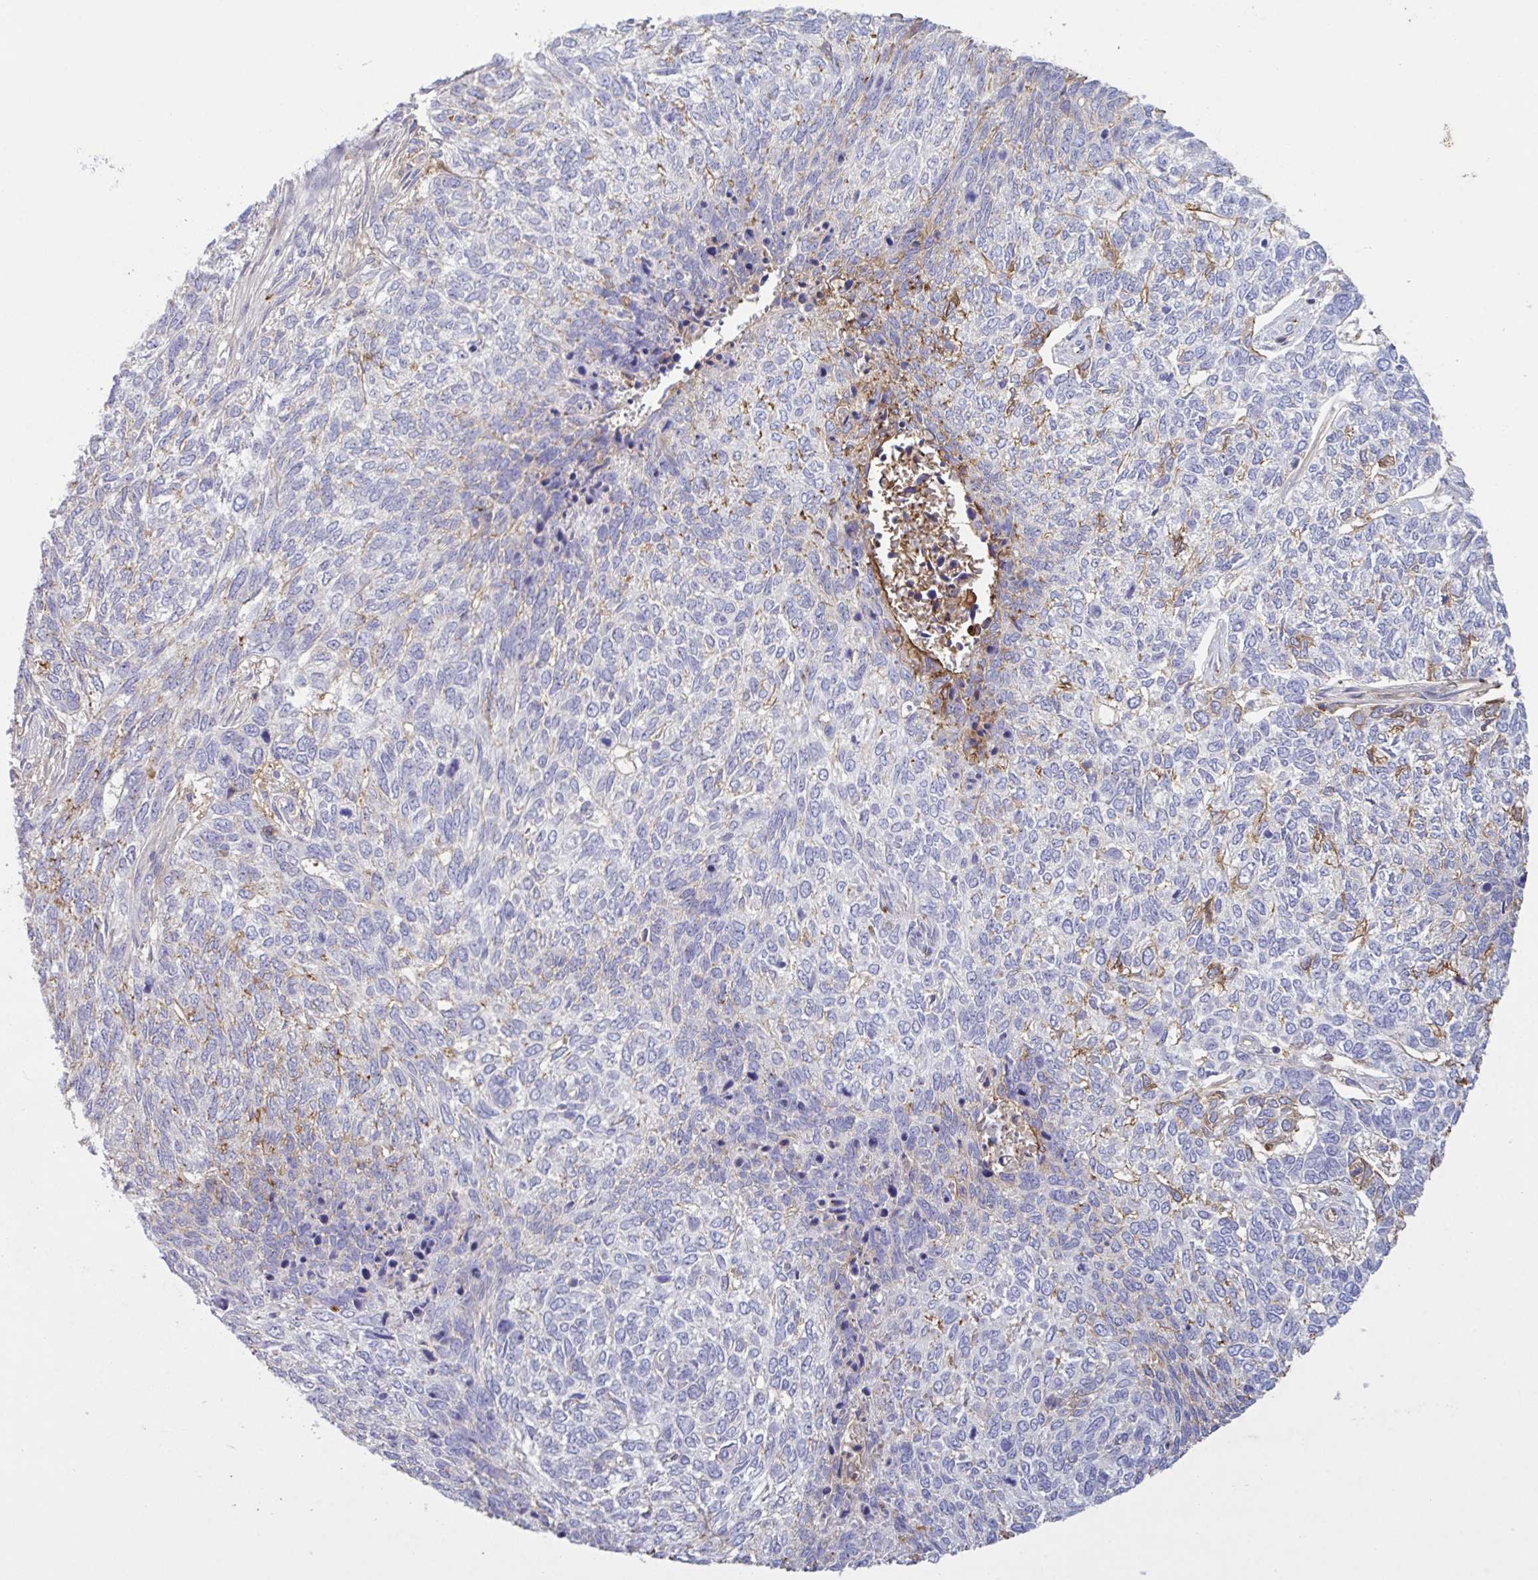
{"staining": {"intensity": "negative", "quantity": "none", "location": "none"}, "tissue": "skin cancer", "cell_type": "Tumor cells", "image_type": "cancer", "snomed": [{"axis": "morphology", "description": "Basal cell carcinoma"}, {"axis": "topography", "description": "Skin"}], "caption": "Tumor cells show no significant protein expression in skin basal cell carcinoma.", "gene": "IL1R1", "patient": {"sex": "female", "age": 65}}